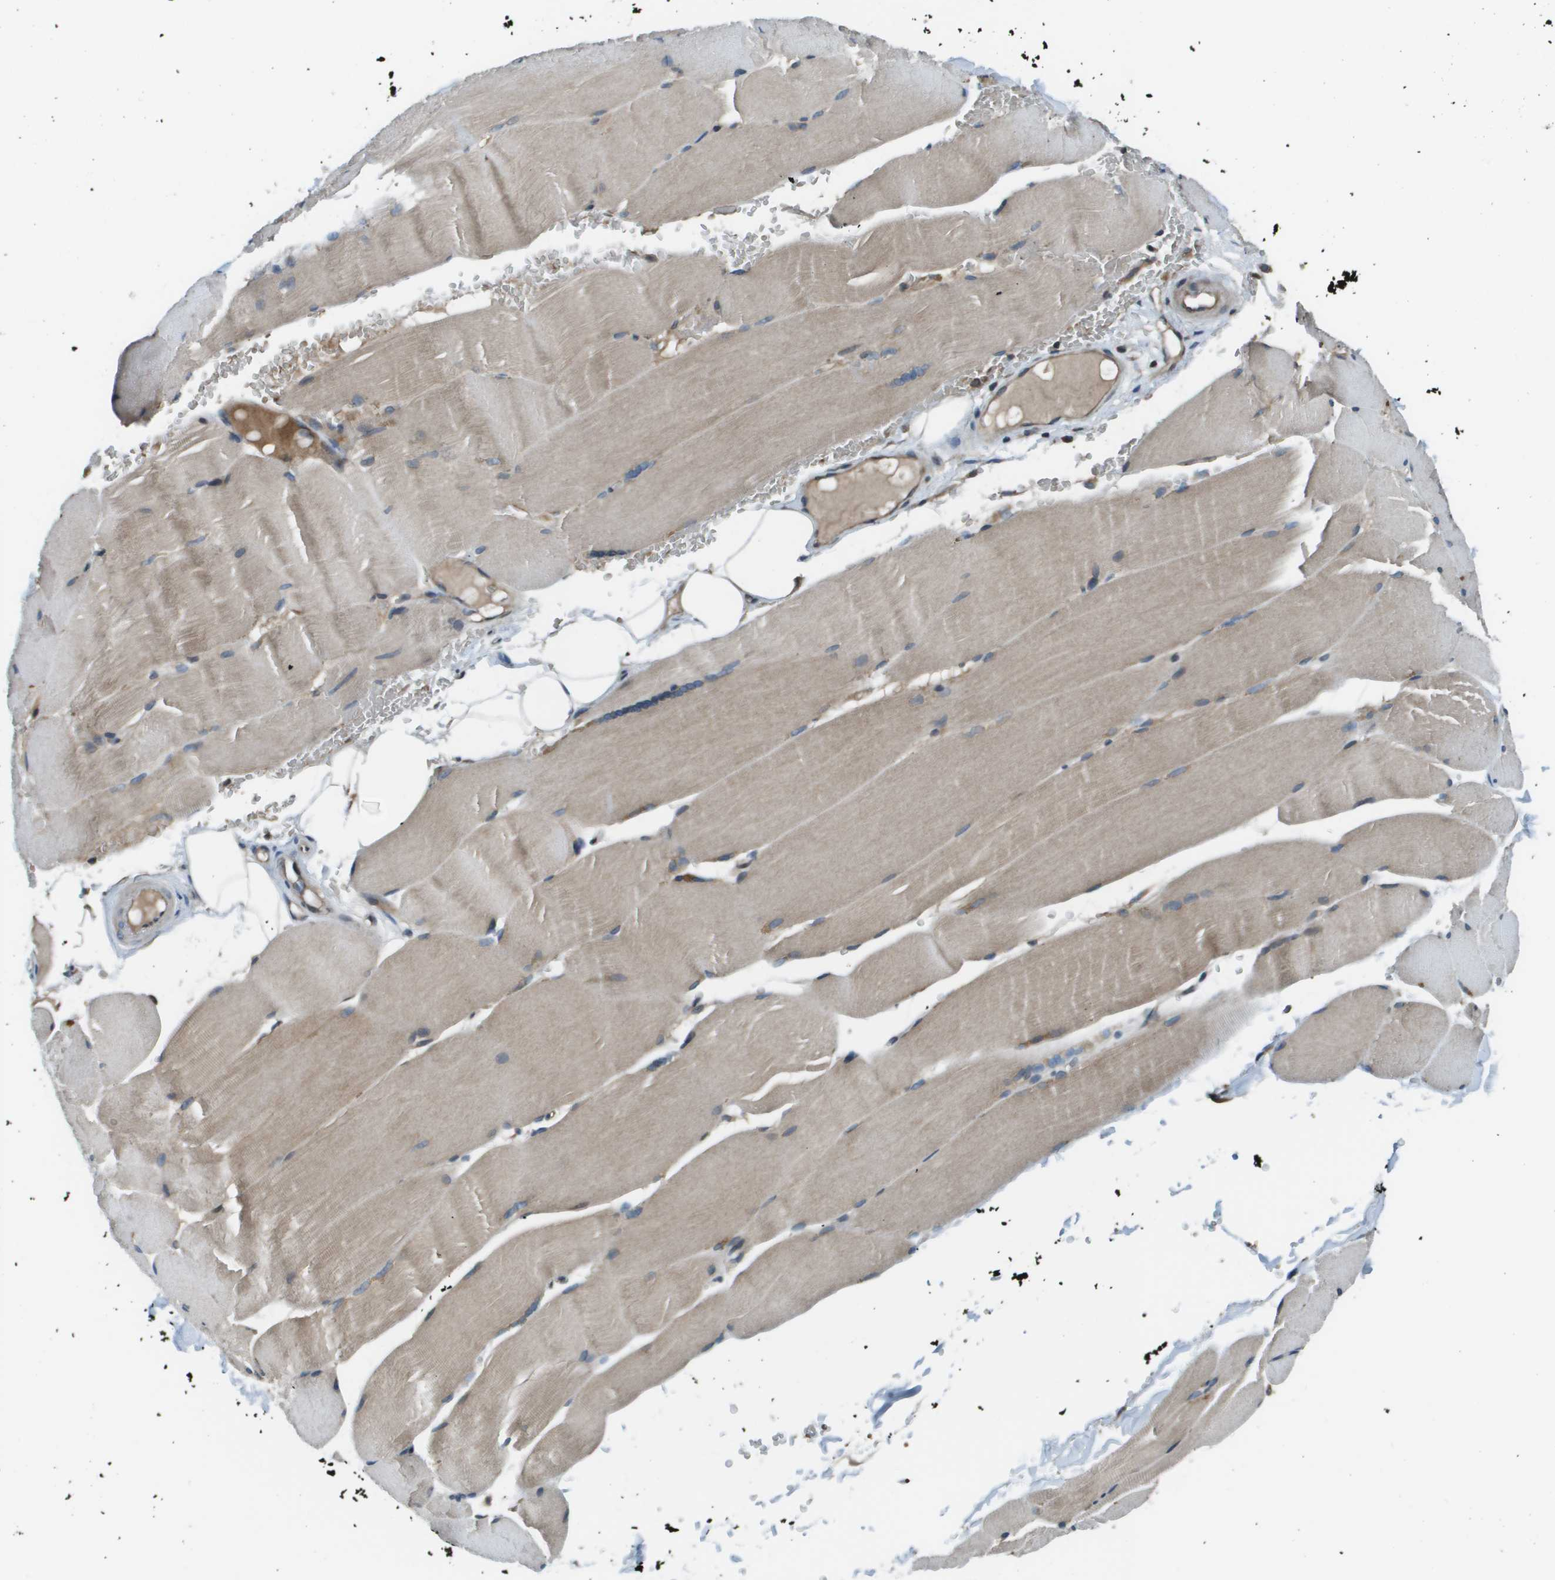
{"staining": {"intensity": "weak", "quantity": ">75%", "location": "cytoplasmic/membranous"}, "tissue": "skeletal muscle", "cell_type": "Myocytes", "image_type": "normal", "snomed": [{"axis": "morphology", "description": "Normal tissue, NOS"}, {"axis": "topography", "description": "Skin"}, {"axis": "topography", "description": "Skeletal muscle"}], "caption": "Myocytes demonstrate weak cytoplasmic/membranous staining in approximately >75% of cells in benign skeletal muscle.", "gene": "EIF3B", "patient": {"sex": "male", "age": 83}}